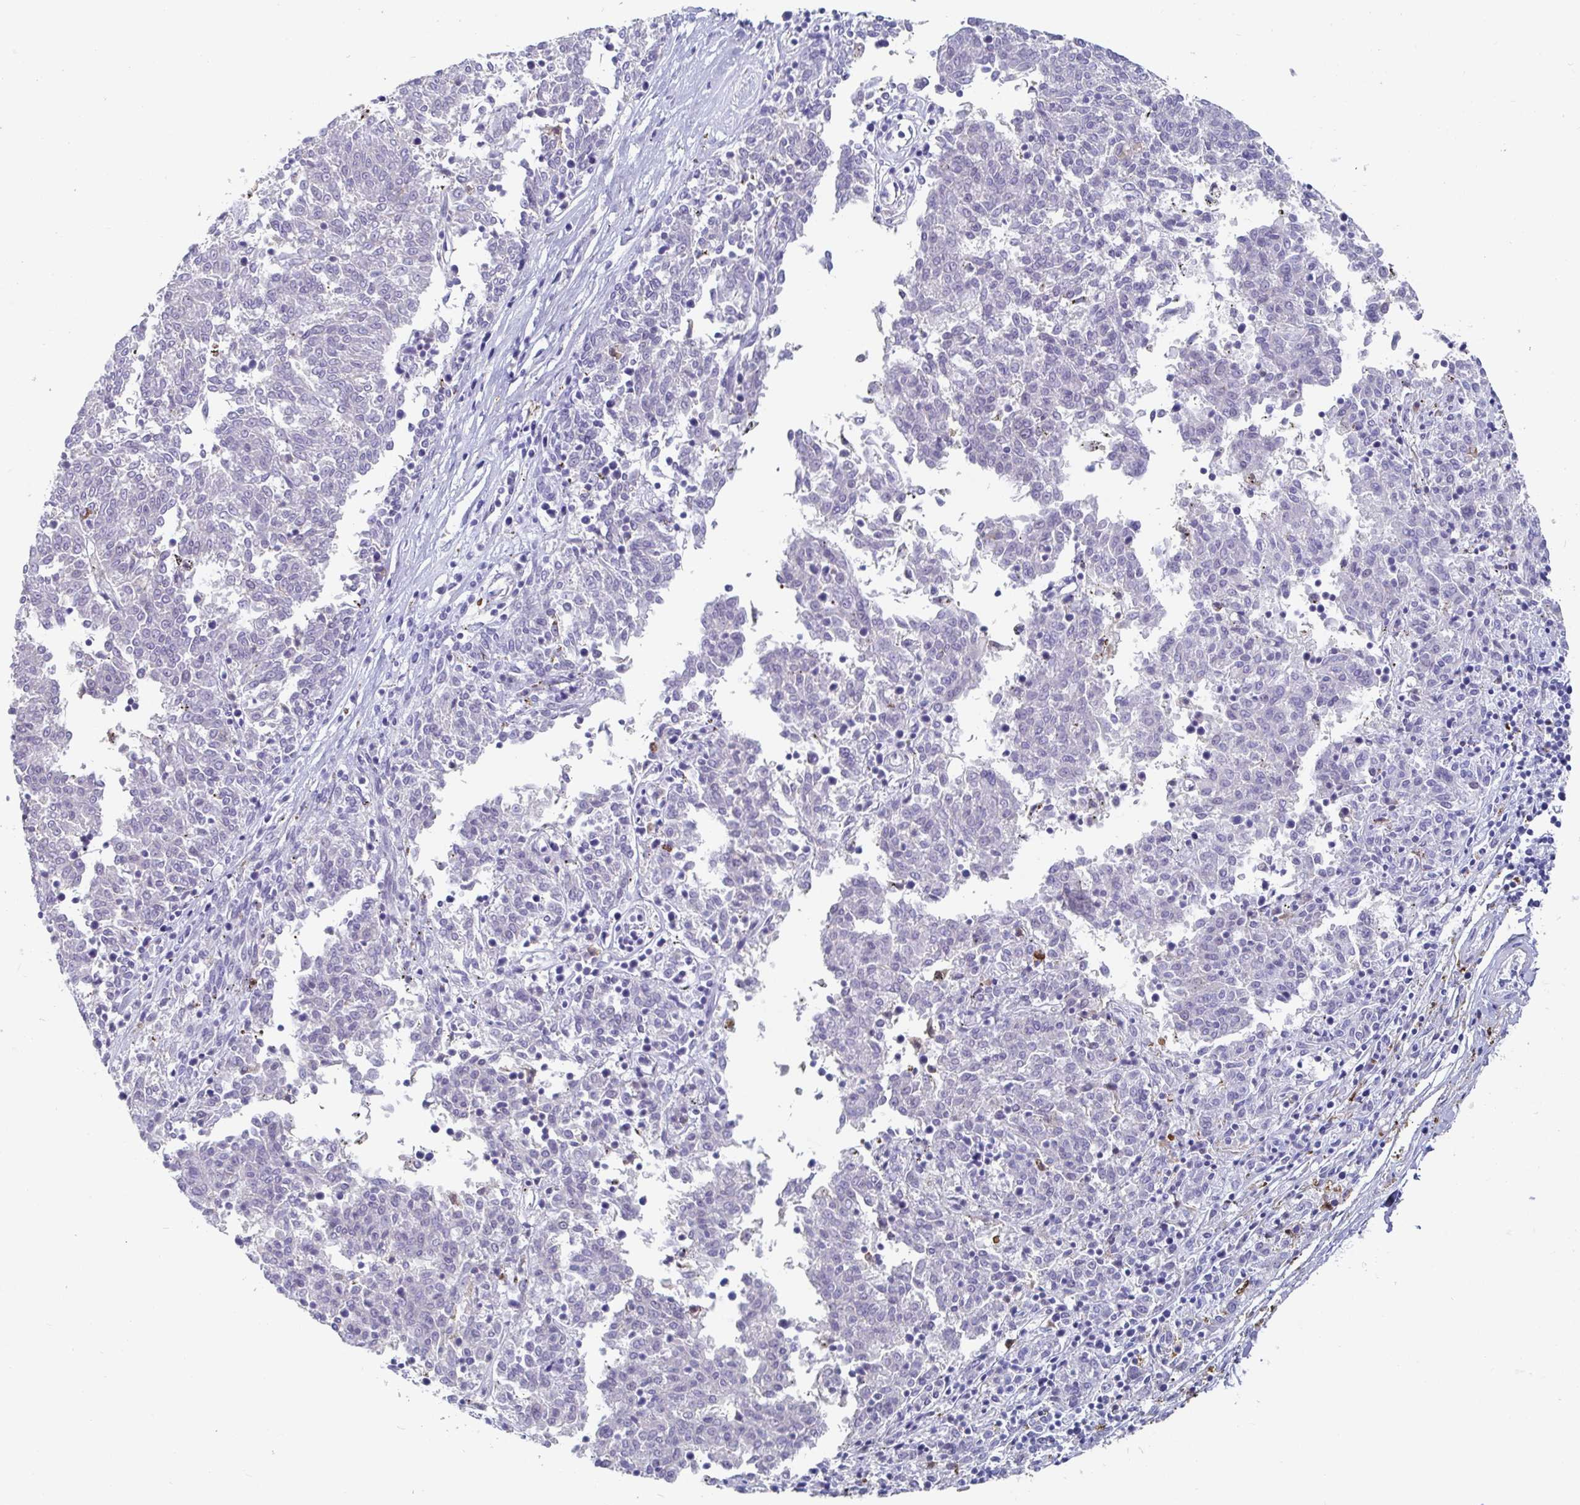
{"staining": {"intensity": "negative", "quantity": "none", "location": "none"}, "tissue": "melanoma", "cell_type": "Tumor cells", "image_type": "cancer", "snomed": [{"axis": "morphology", "description": "Malignant melanoma, NOS"}, {"axis": "topography", "description": "Skin"}], "caption": "Image shows no protein positivity in tumor cells of melanoma tissue.", "gene": "OR2A4", "patient": {"sex": "female", "age": 72}}